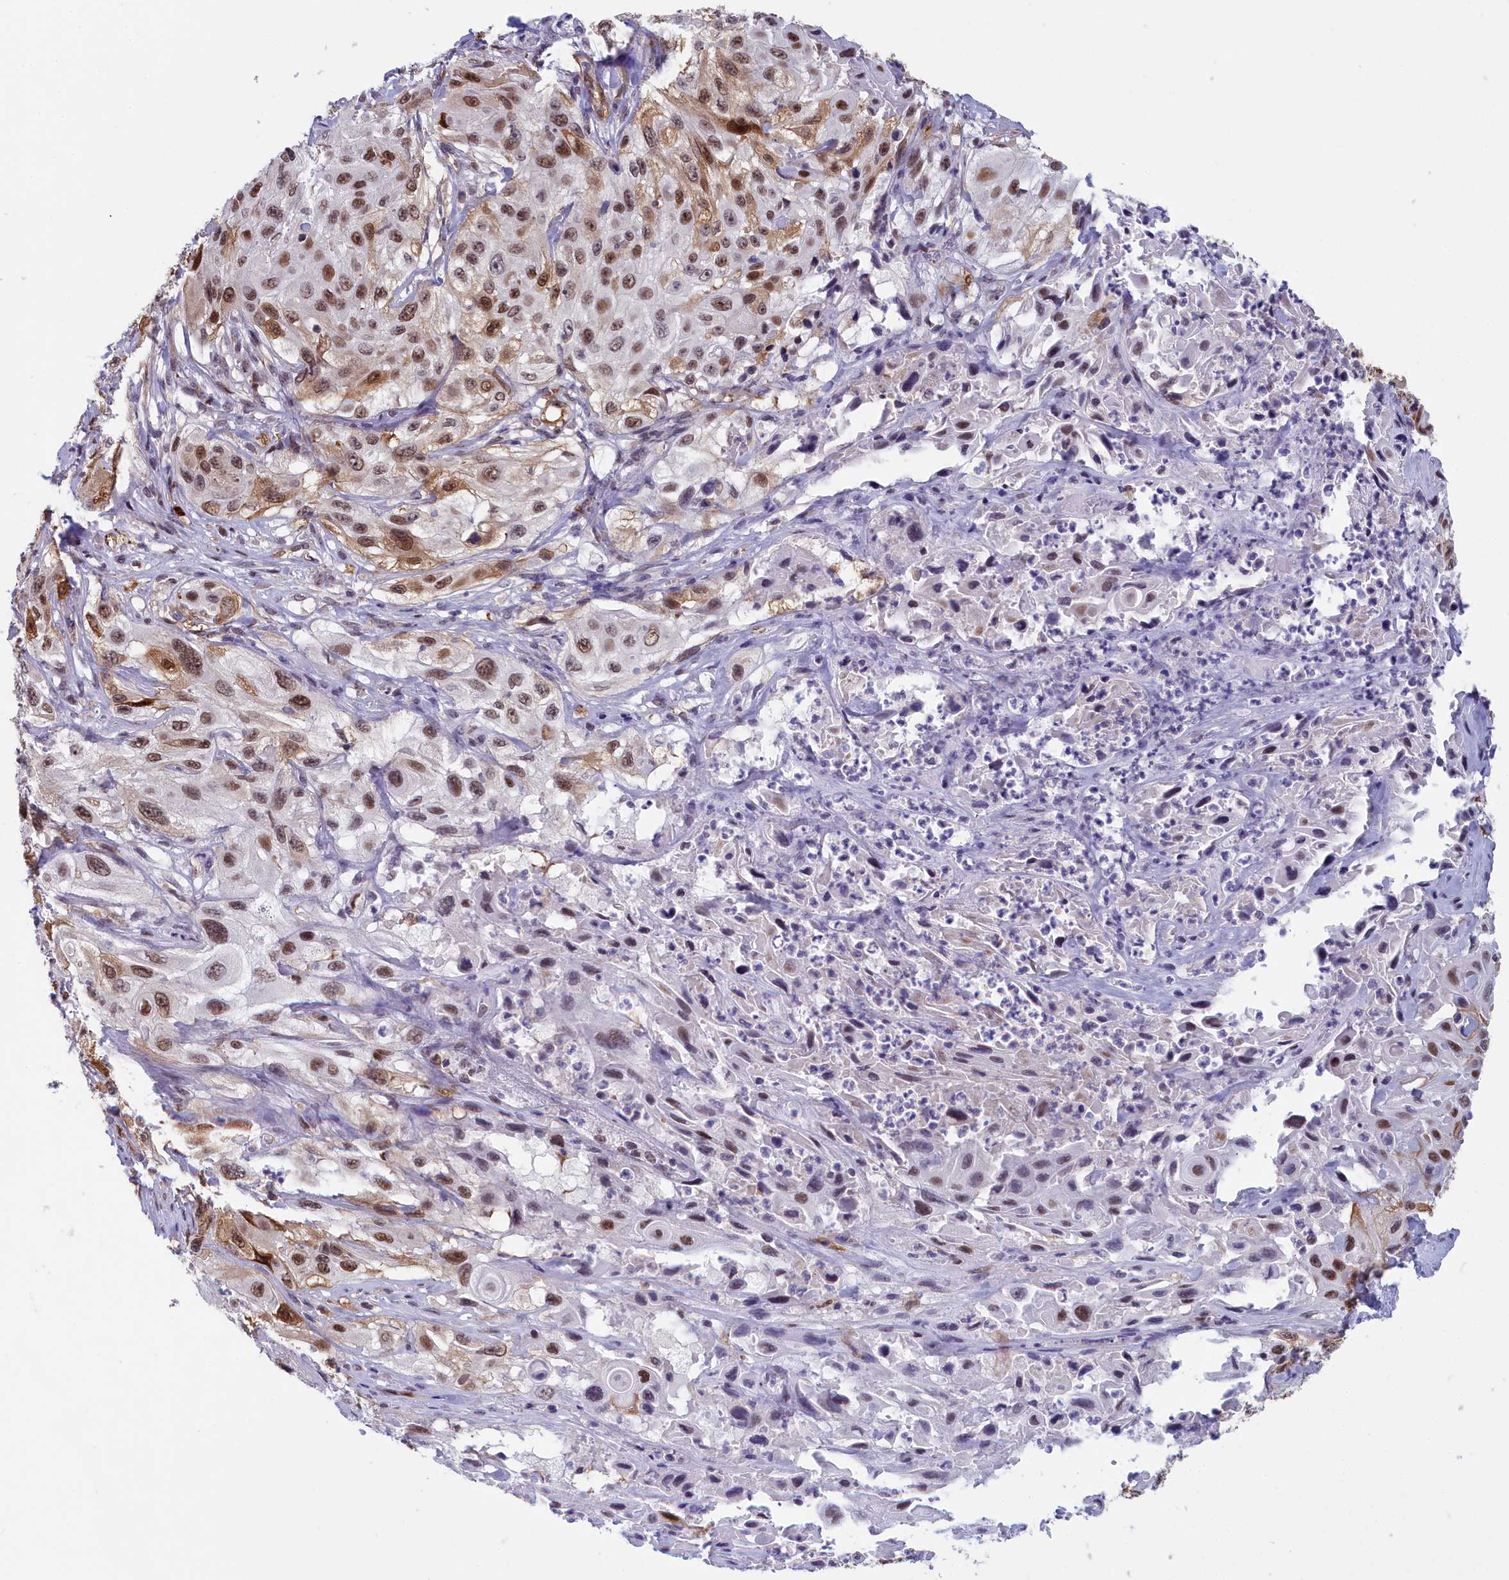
{"staining": {"intensity": "strong", "quantity": ">75%", "location": "cytoplasmic/membranous,nuclear"}, "tissue": "cervical cancer", "cell_type": "Tumor cells", "image_type": "cancer", "snomed": [{"axis": "morphology", "description": "Squamous cell carcinoma, NOS"}, {"axis": "topography", "description": "Cervix"}], "caption": "Immunohistochemical staining of human squamous cell carcinoma (cervical) reveals high levels of strong cytoplasmic/membranous and nuclear expression in about >75% of tumor cells.", "gene": "CCDC97", "patient": {"sex": "female", "age": 42}}